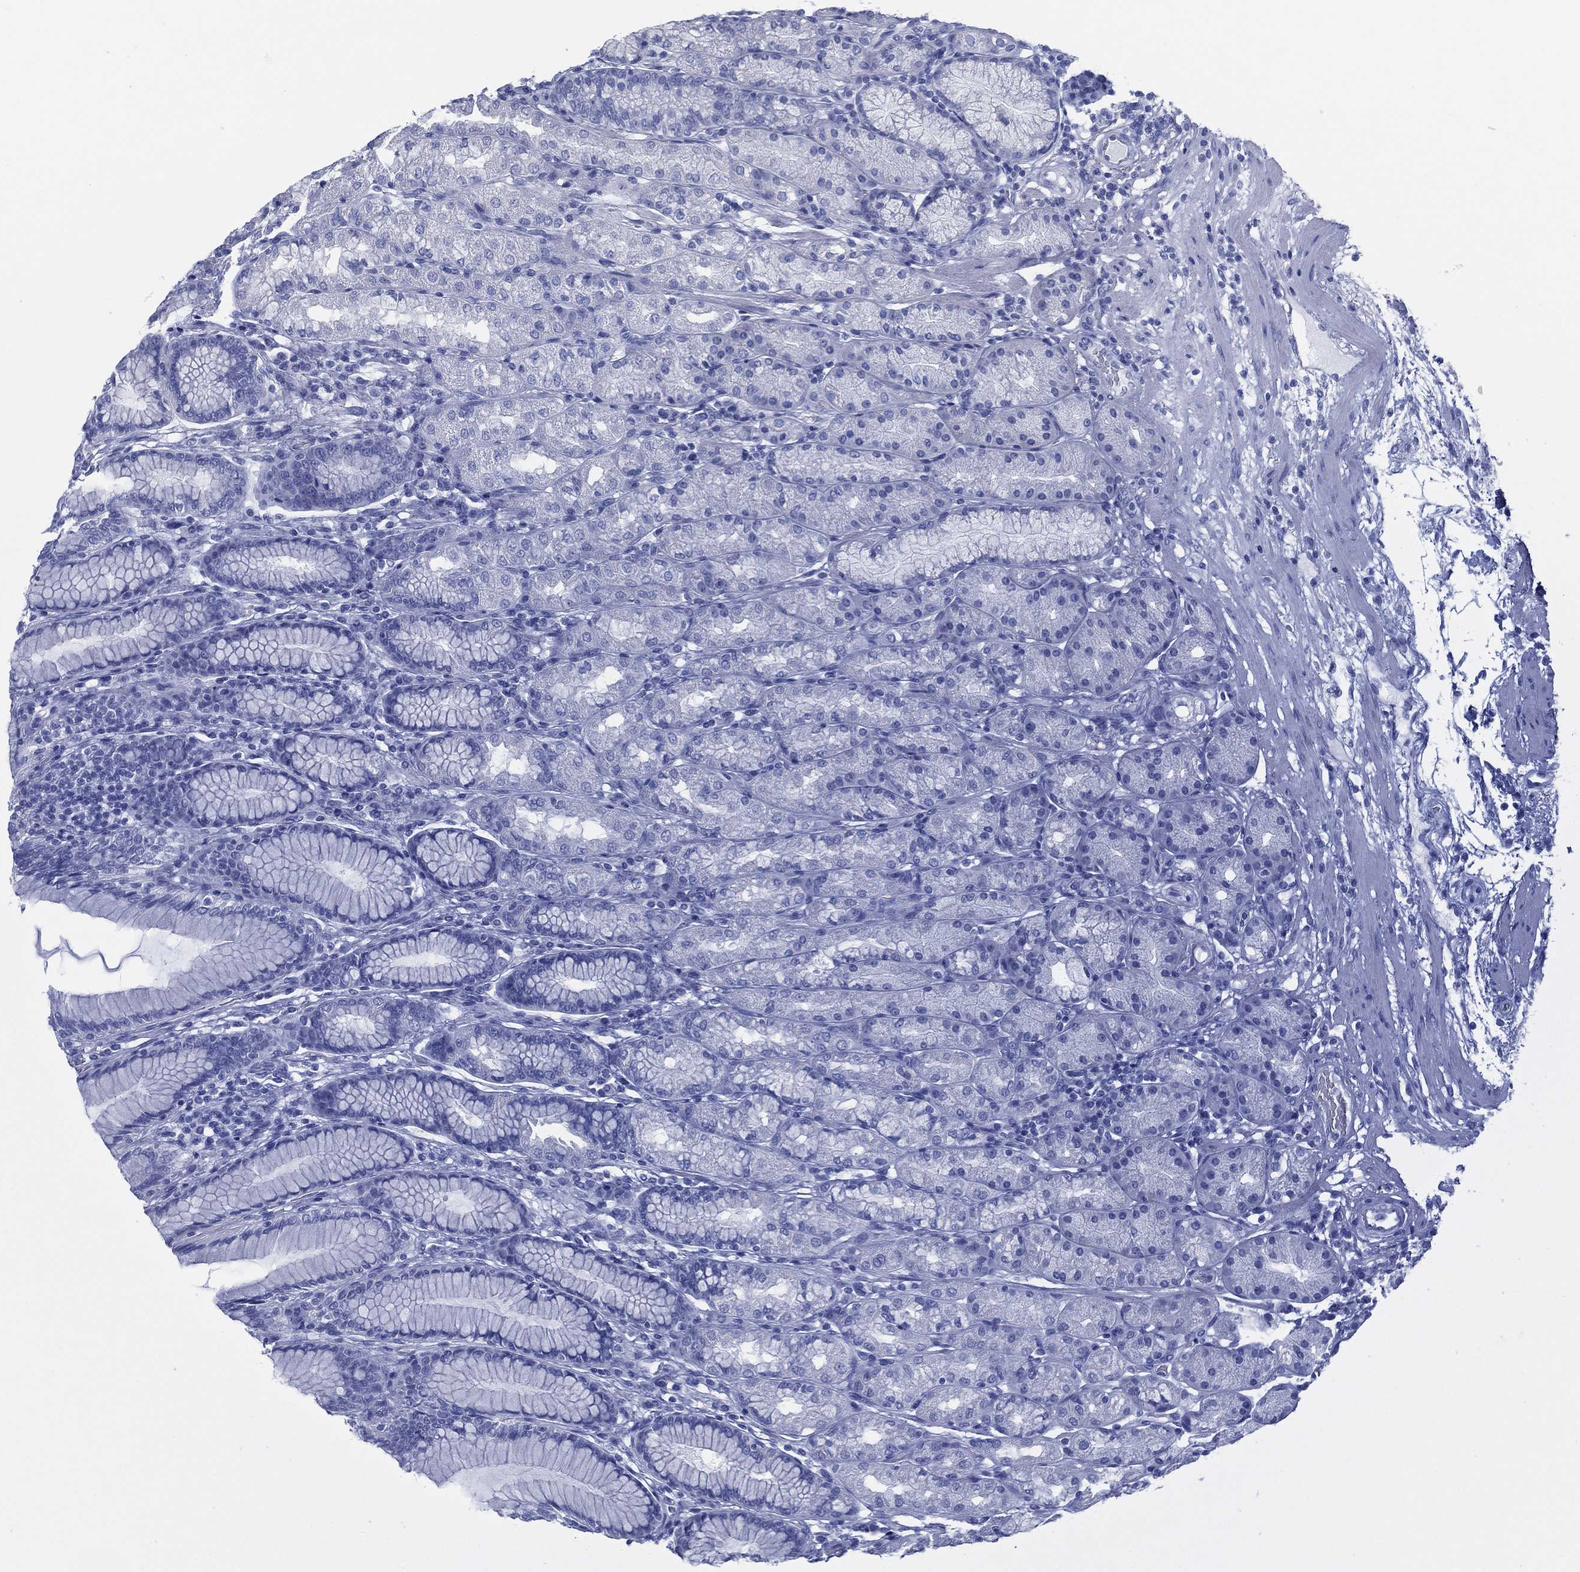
{"staining": {"intensity": "negative", "quantity": "none", "location": "none"}, "tissue": "stomach", "cell_type": "Glandular cells", "image_type": "normal", "snomed": [{"axis": "morphology", "description": "Normal tissue, NOS"}, {"axis": "morphology", "description": "Adenocarcinoma, NOS"}, {"axis": "topography", "description": "Stomach"}], "caption": "DAB immunohistochemical staining of benign stomach shows no significant expression in glandular cells.", "gene": "TMEM252", "patient": {"sex": "female", "age": 79}}